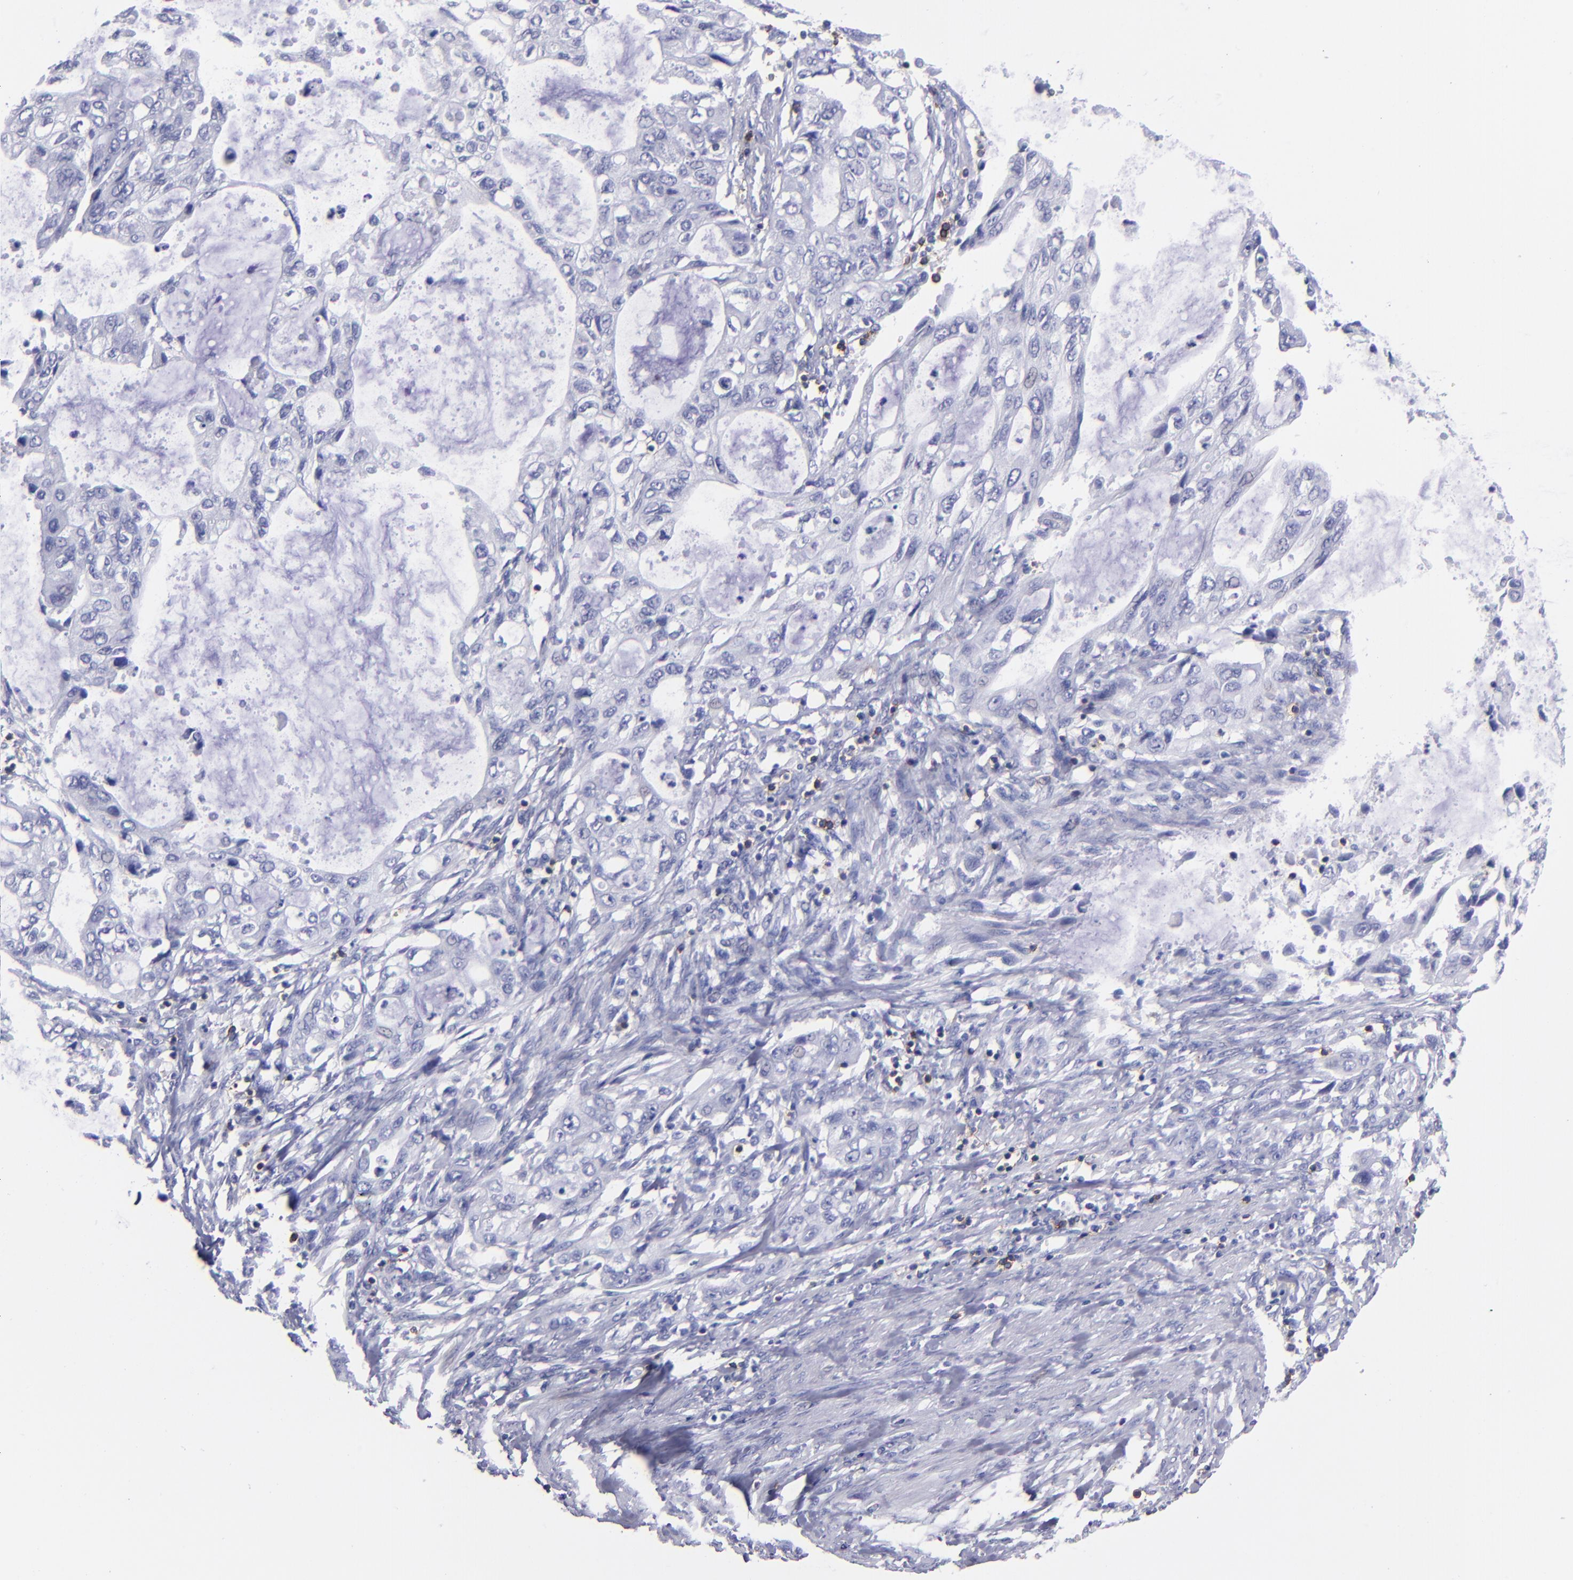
{"staining": {"intensity": "negative", "quantity": "none", "location": "none"}, "tissue": "stomach cancer", "cell_type": "Tumor cells", "image_type": "cancer", "snomed": [{"axis": "morphology", "description": "Adenocarcinoma, NOS"}, {"axis": "topography", "description": "Stomach, upper"}], "caption": "Immunohistochemistry (IHC) of human stomach adenocarcinoma shows no expression in tumor cells.", "gene": "CD6", "patient": {"sex": "female", "age": 52}}